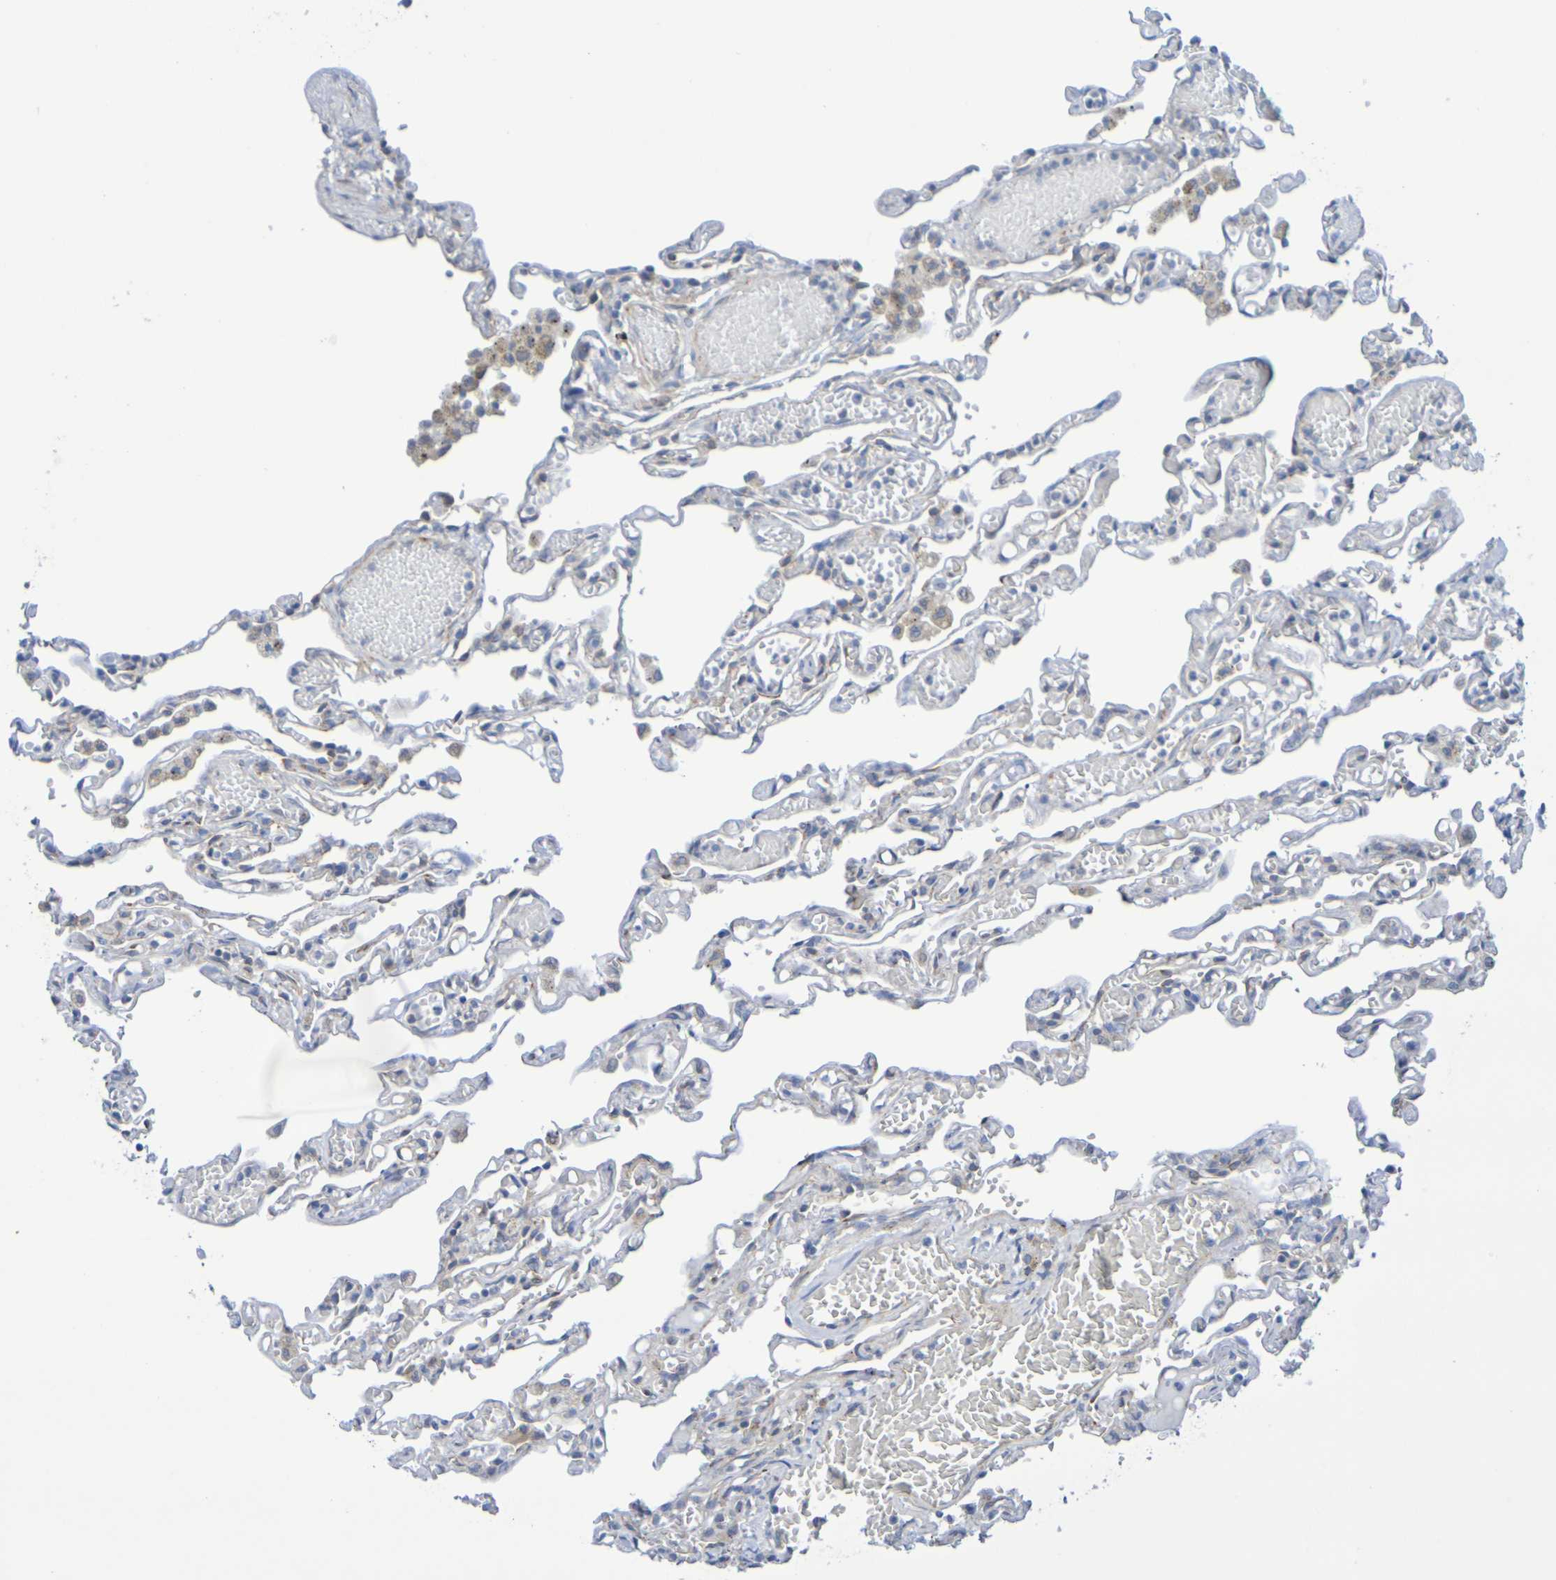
{"staining": {"intensity": "weak", "quantity": "<25%", "location": "cytoplasmic/membranous"}, "tissue": "lung", "cell_type": "Alveolar cells", "image_type": "normal", "snomed": [{"axis": "morphology", "description": "Normal tissue, NOS"}, {"axis": "topography", "description": "Lung"}], "caption": "The micrograph demonstrates no staining of alveolar cells in unremarkable lung.", "gene": "TMCC3", "patient": {"sex": "male", "age": 21}}